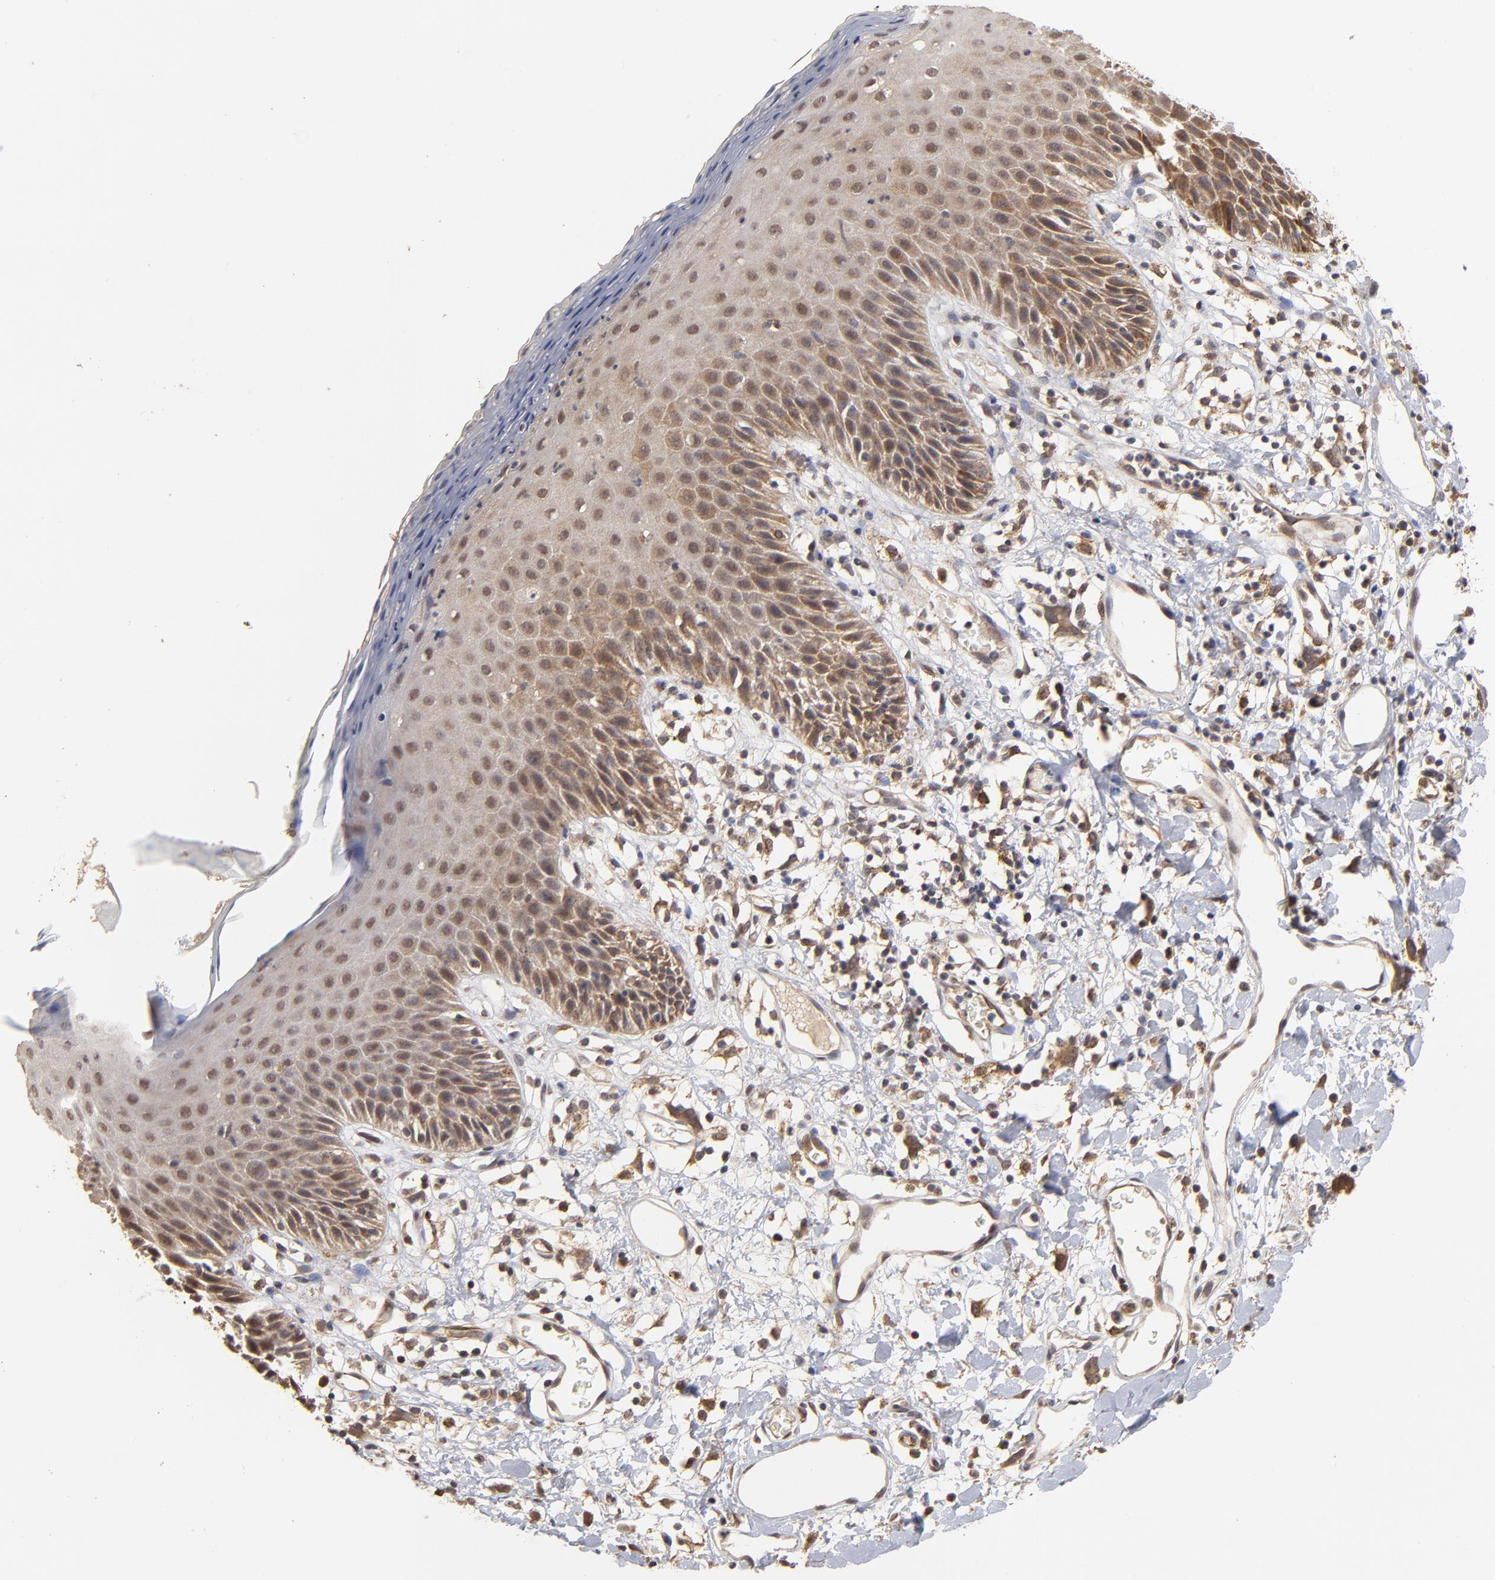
{"staining": {"intensity": "moderate", "quantity": "25%-75%", "location": "cytoplasmic/membranous"}, "tissue": "skin", "cell_type": "Epidermal cells", "image_type": "normal", "snomed": [{"axis": "morphology", "description": "Normal tissue, NOS"}, {"axis": "topography", "description": "Vulva"}, {"axis": "topography", "description": "Peripheral nerve tissue"}], "caption": "A histopathology image of human skin stained for a protein demonstrates moderate cytoplasmic/membranous brown staining in epidermal cells.", "gene": "ASB8", "patient": {"sex": "female", "age": 68}}